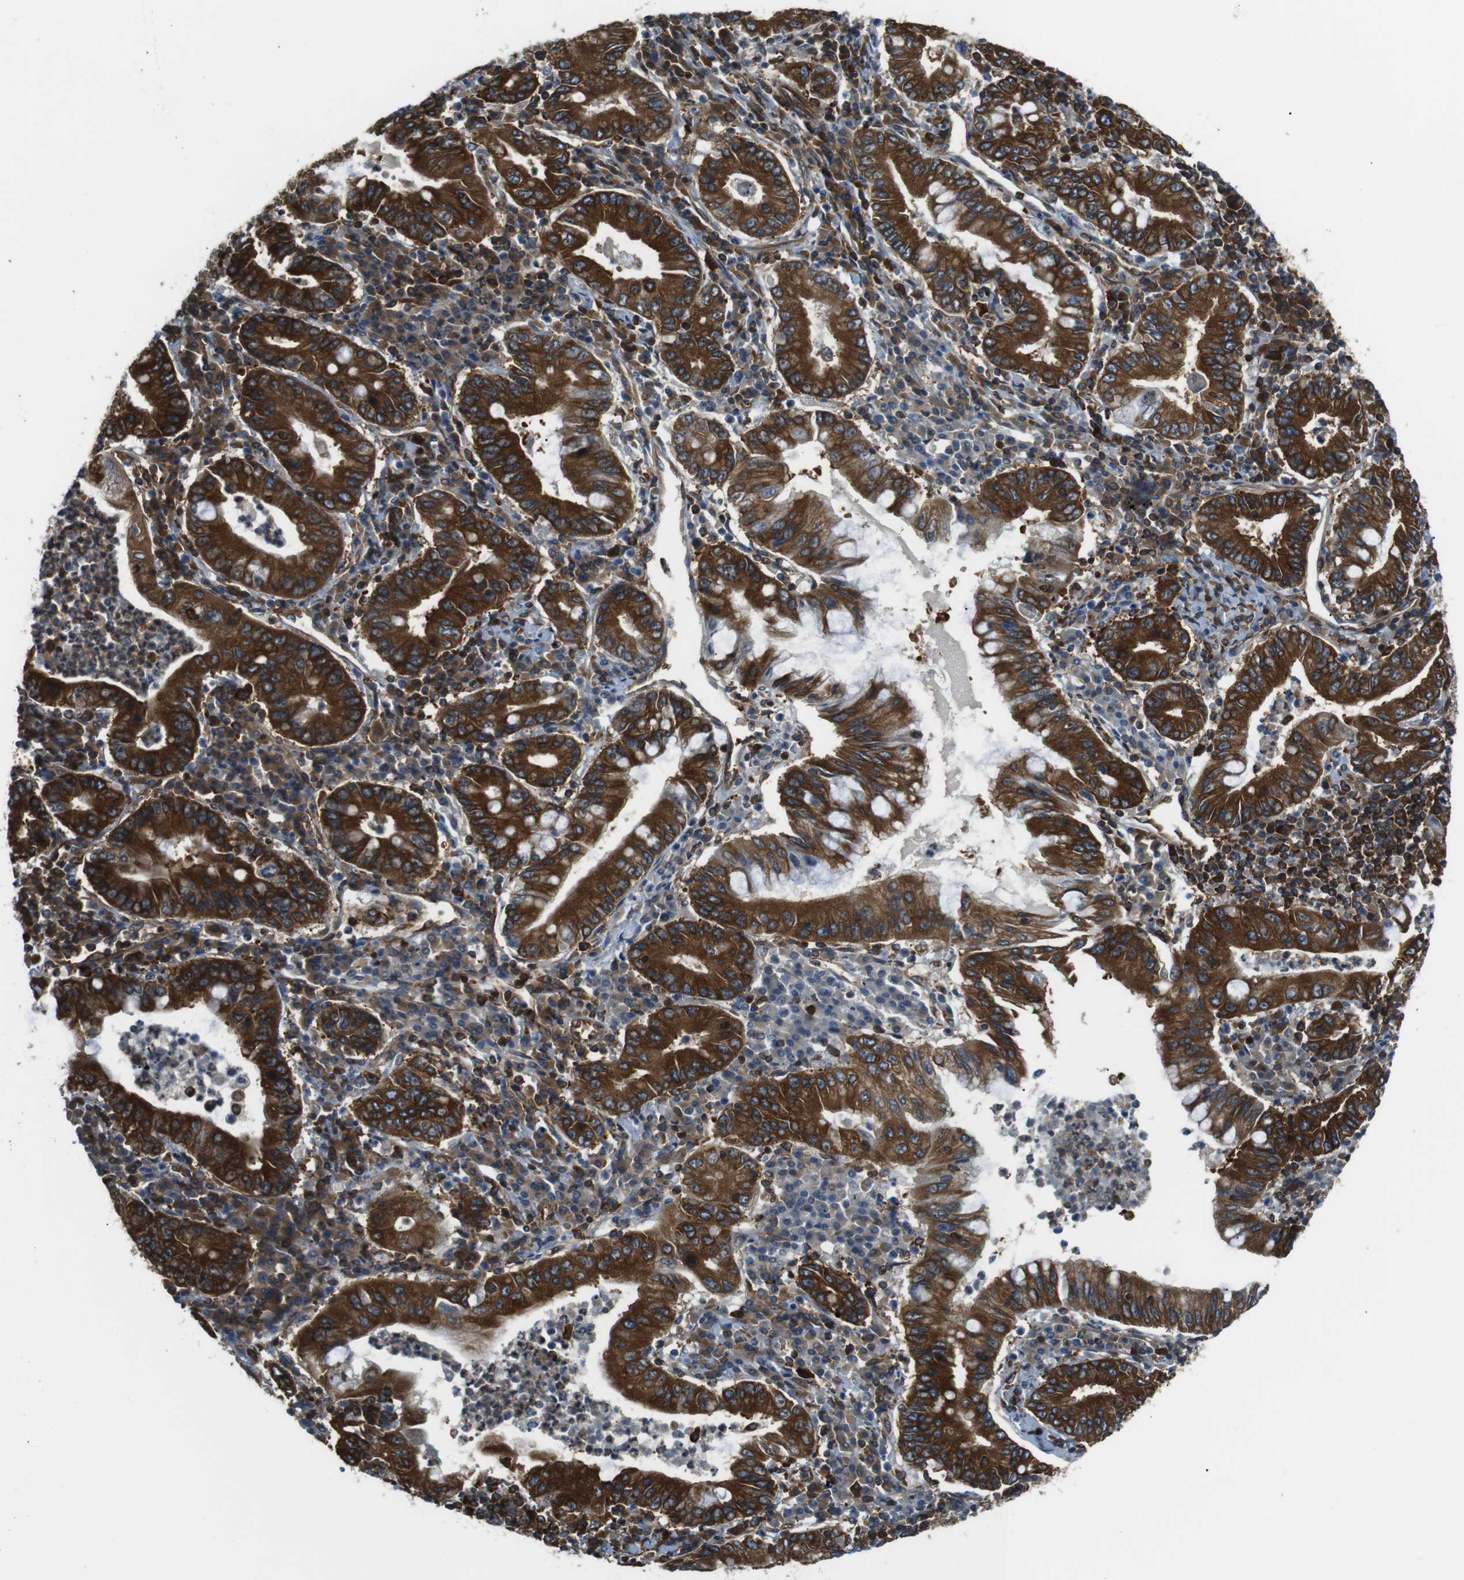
{"staining": {"intensity": "moderate", "quantity": ">75%", "location": "cytoplasmic/membranous"}, "tissue": "stomach cancer", "cell_type": "Tumor cells", "image_type": "cancer", "snomed": [{"axis": "morphology", "description": "Normal tissue, NOS"}, {"axis": "morphology", "description": "Adenocarcinoma, NOS"}, {"axis": "topography", "description": "Esophagus"}, {"axis": "topography", "description": "Stomach, upper"}, {"axis": "topography", "description": "Peripheral nerve tissue"}], "caption": "Tumor cells reveal medium levels of moderate cytoplasmic/membranous expression in approximately >75% of cells in stomach cancer.", "gene": "TSC1", "patient": {"sex": "male", "age": 62}}